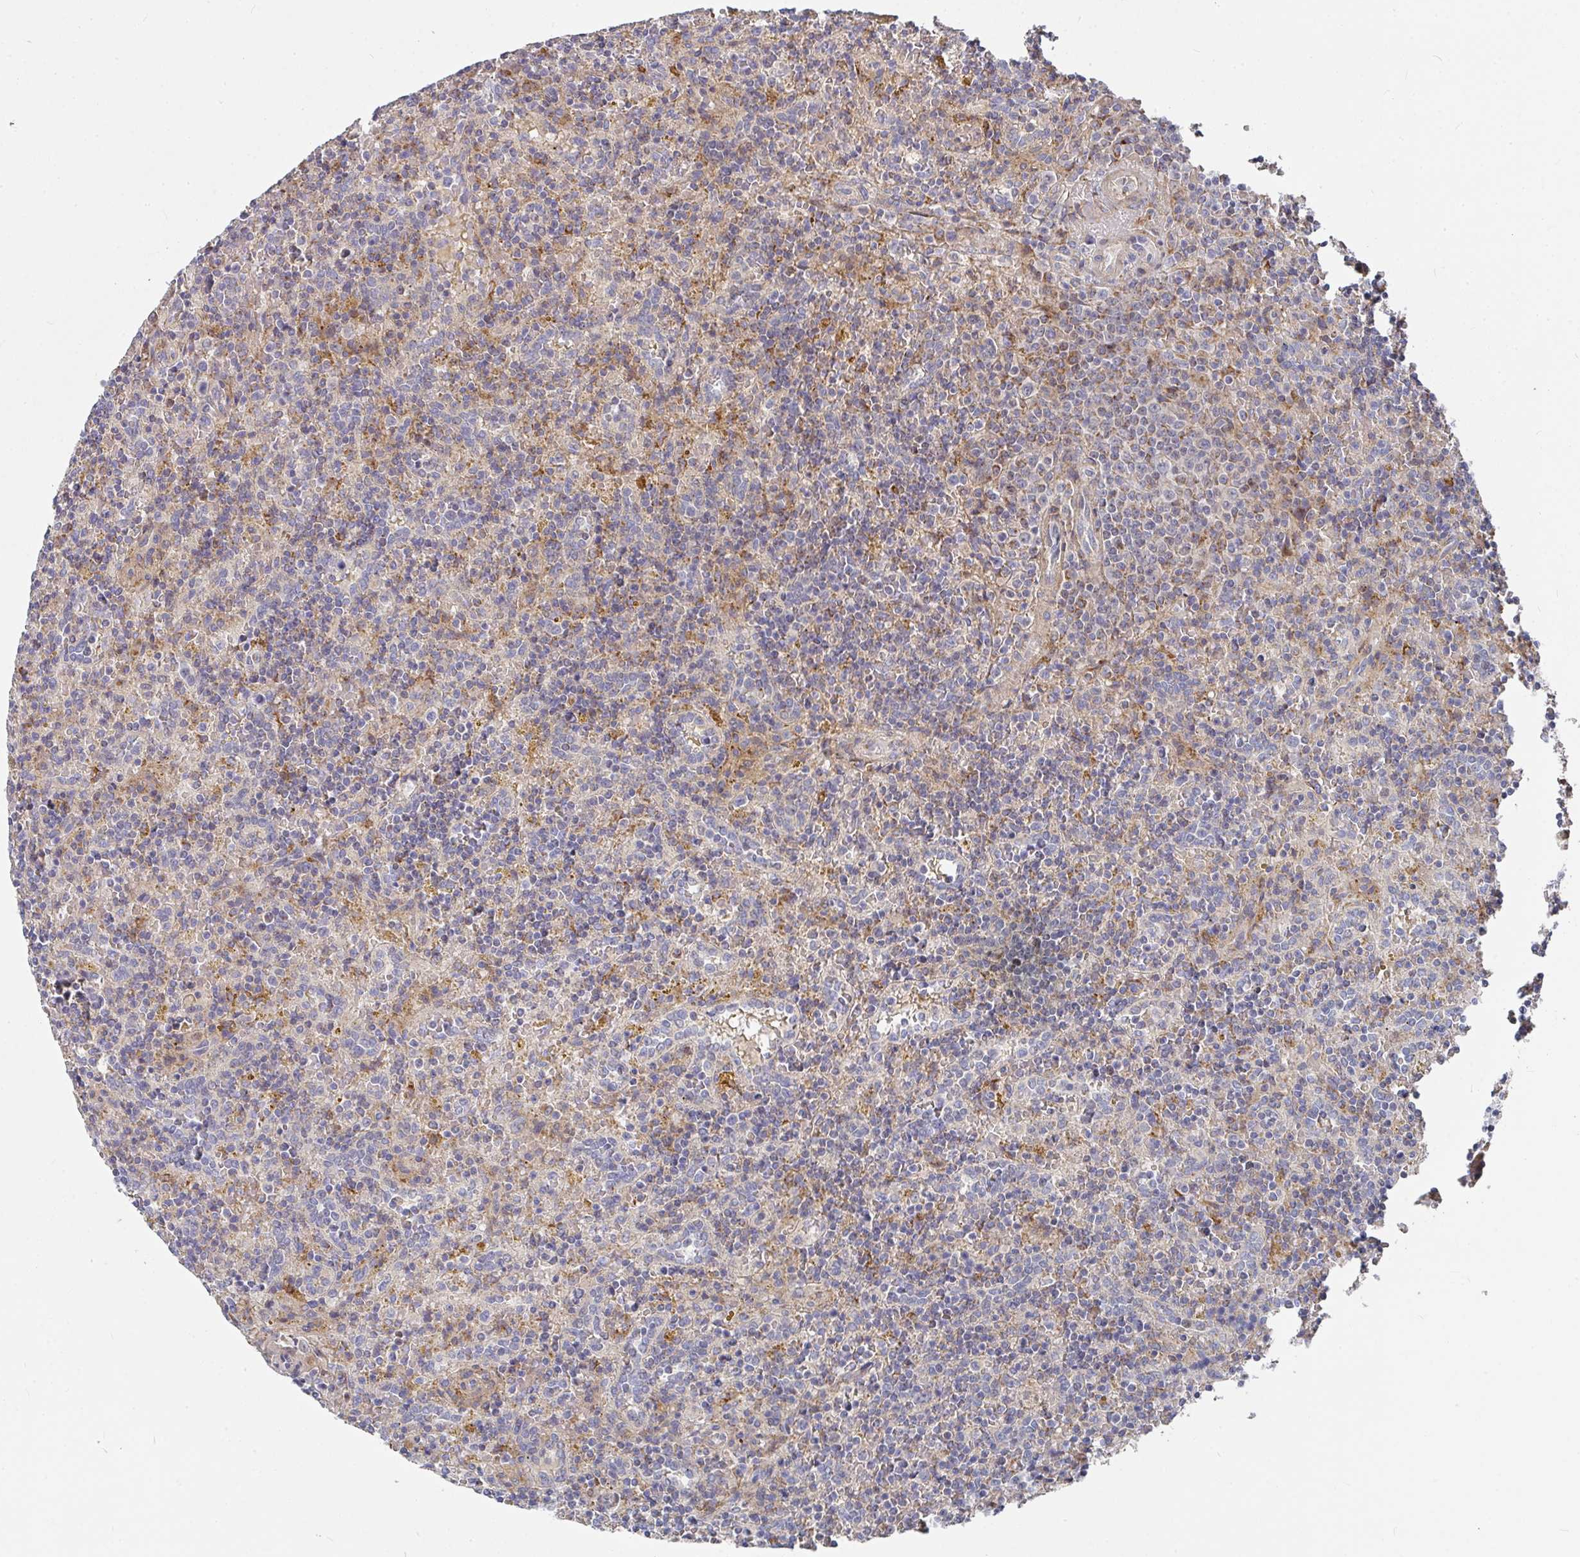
{"staining": {"intensity": "negative", "quantity": "none", "location": "none"}, "tissue": "lymphoma", "cell_type": "Tumor cells", "image_type": "cancer", "snomed": [{"axis": "morphology", "description": "Malignant lymphoma, non-Hodgkin's type, Low grade"}, {"axis": "topography", "description": "Spleen"}], "caption": "A micrograph of low-grade malignant lymphoma, non-Hodgkin's type stained for a protein demonstrates no brown staining in tumor cells.", "gene": "RHEBL1", "patient": {"sex": "male", "age": 67}}